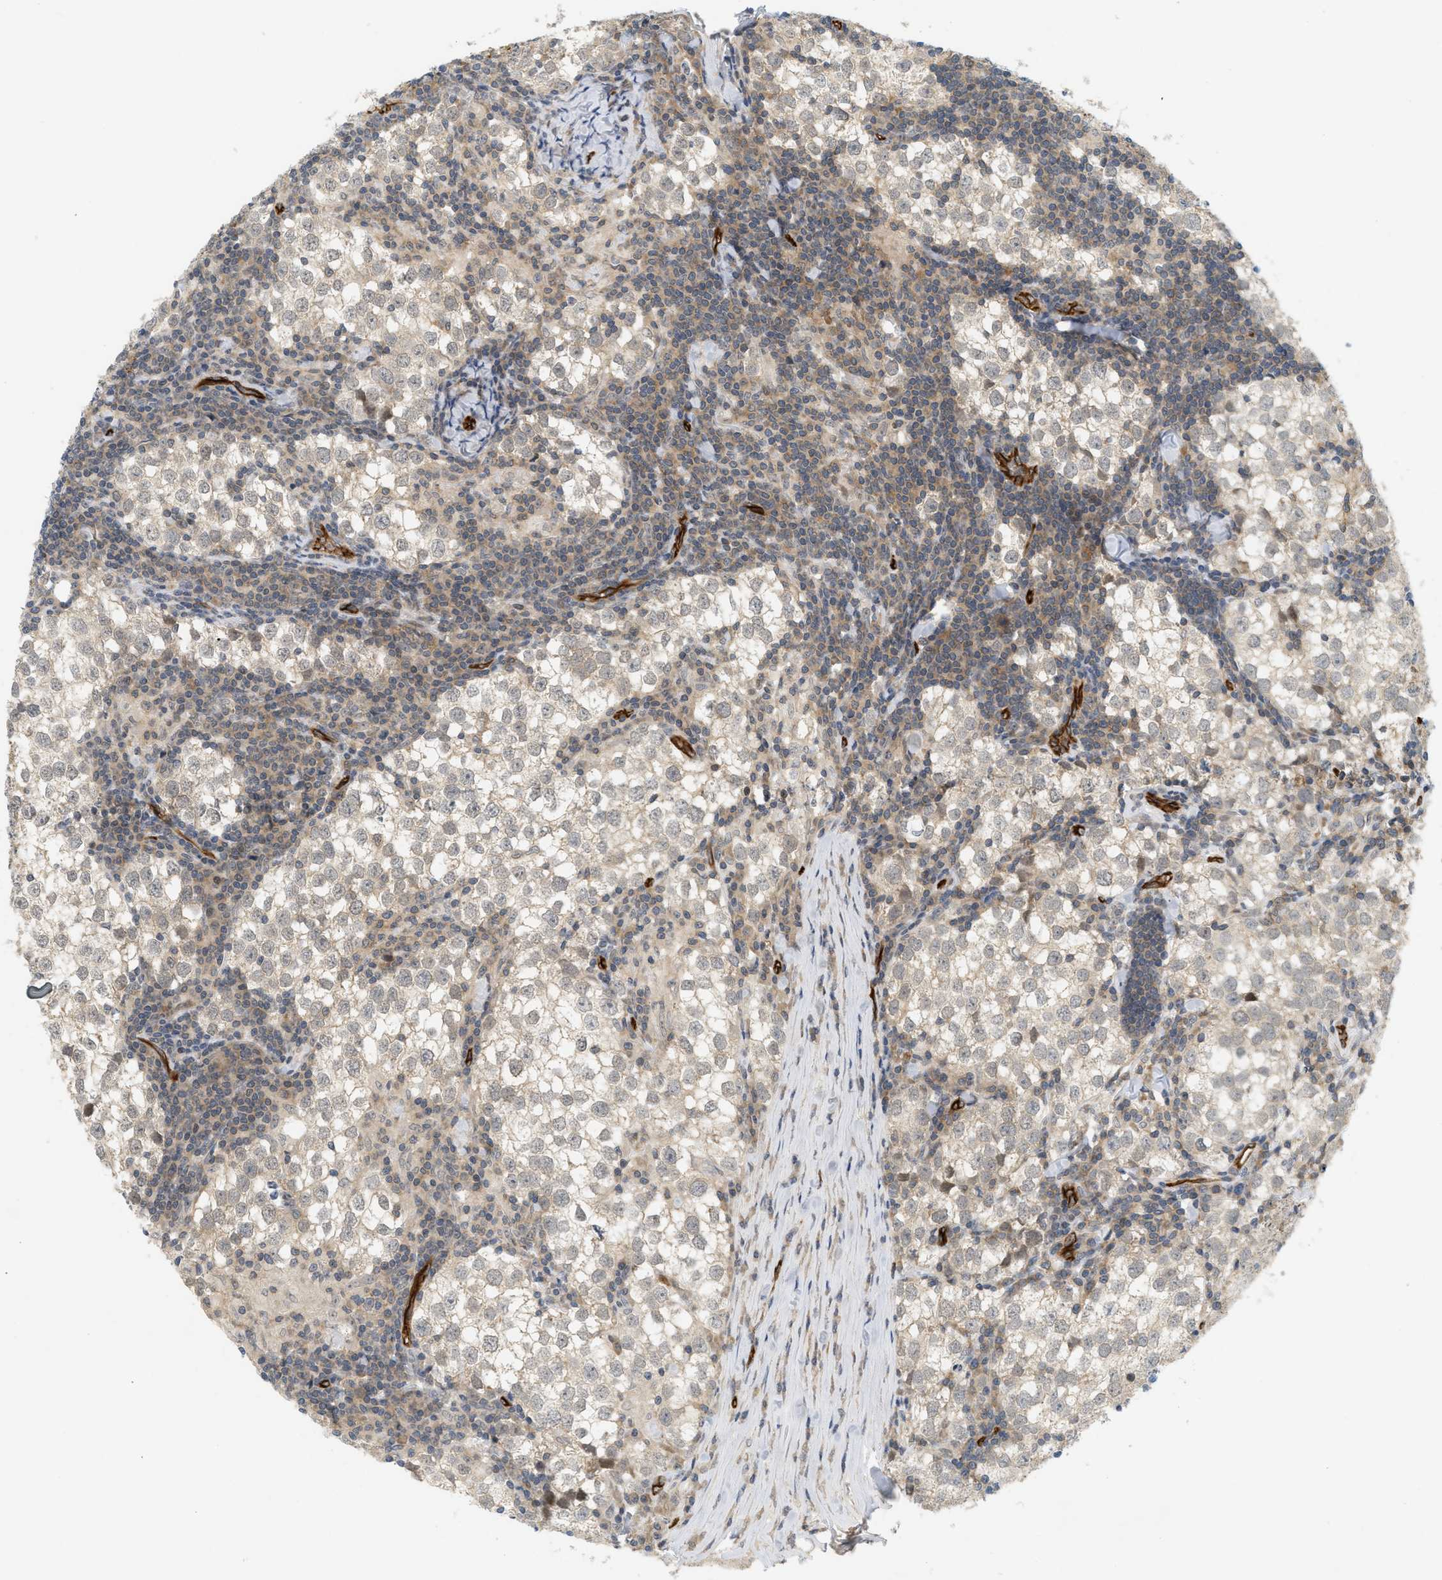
{"staining": {"intensity": "weak", "quantity": ">75%", "location": "cytoplasmic/membranous"}, "tissue": "testis cancer", "cell_type": "Tumor cells", "image_type": "cancer", "snomed": [{"axis": "morphology", "description": "Seminoma, NOS"}, {"axis": "morphology", "description": "Carcinoma, Embryonal, NOS"}, {"axis": "topography", "description": "Testis"}], "caption": "IHC staining of testis cancer, which reveals low levels of weak cytoplasmic/membranous positivity in about >75% of tumor cells indicating weak cytoplasmic/membranous protein staining. The staining was performed using DAB (brown) for protein detection and nuclei were counterstained in hematoxylin (blue).", "gene": "PALMD", "patient": {"sex": "male", "age": 36}}